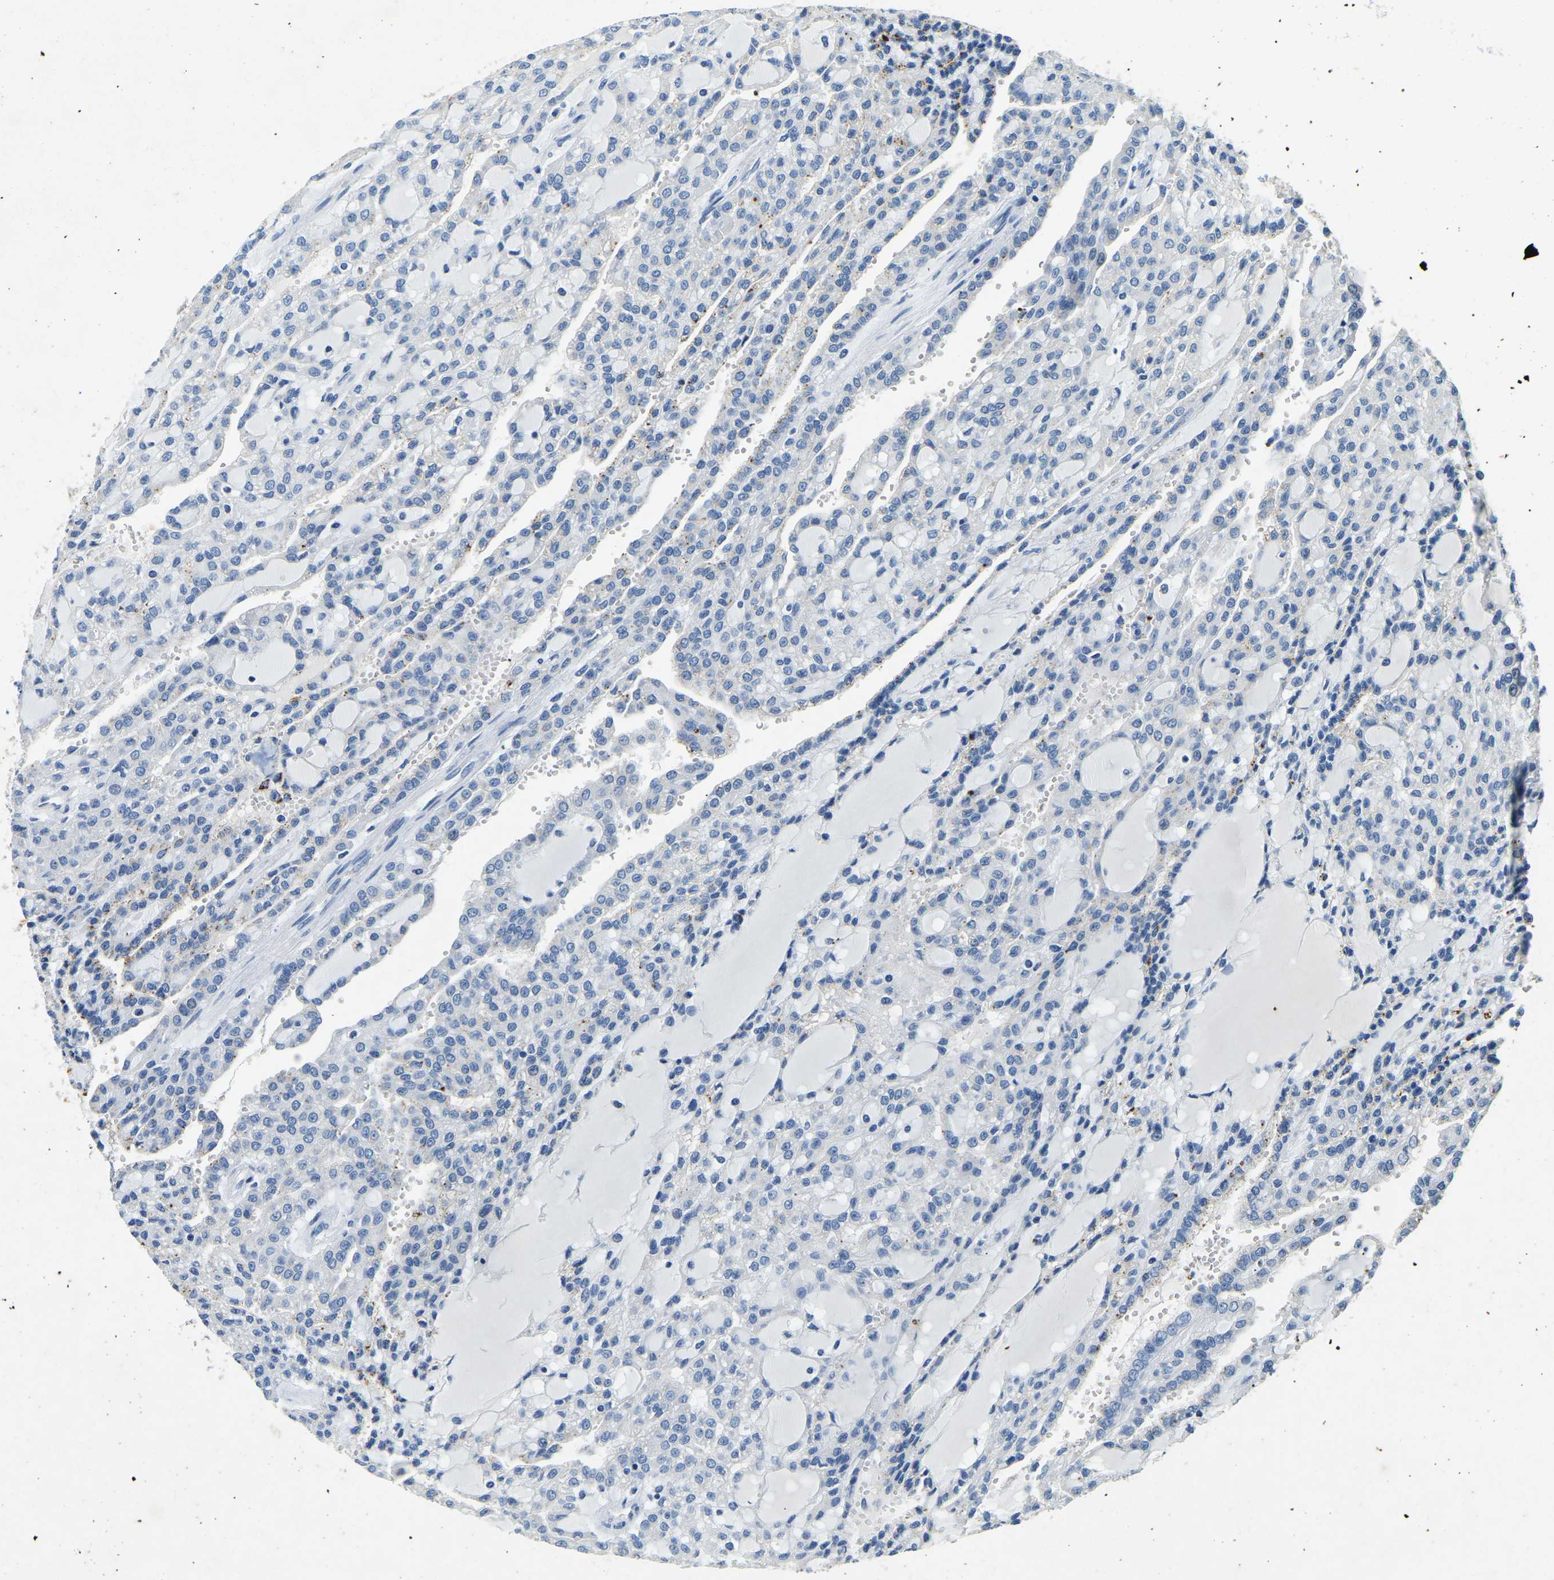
{"staining": {"intensity": "negative", "quantity": "none", "location": "none"}, "tissue": "renal cancer", "cell_type": "Tumor cells", "image_type": "cancer", "snomed": [{"axis": "morphology", "description": "Adenocarcinoma, NOS"}, {"axis": "topography", "description": "Kidney"}], "caption": "Tumor cells show no significant staining in renal cancer (adenocarcinoma).", "gene": "UBN2", "patient": {"sex": "male", "age": 63}}